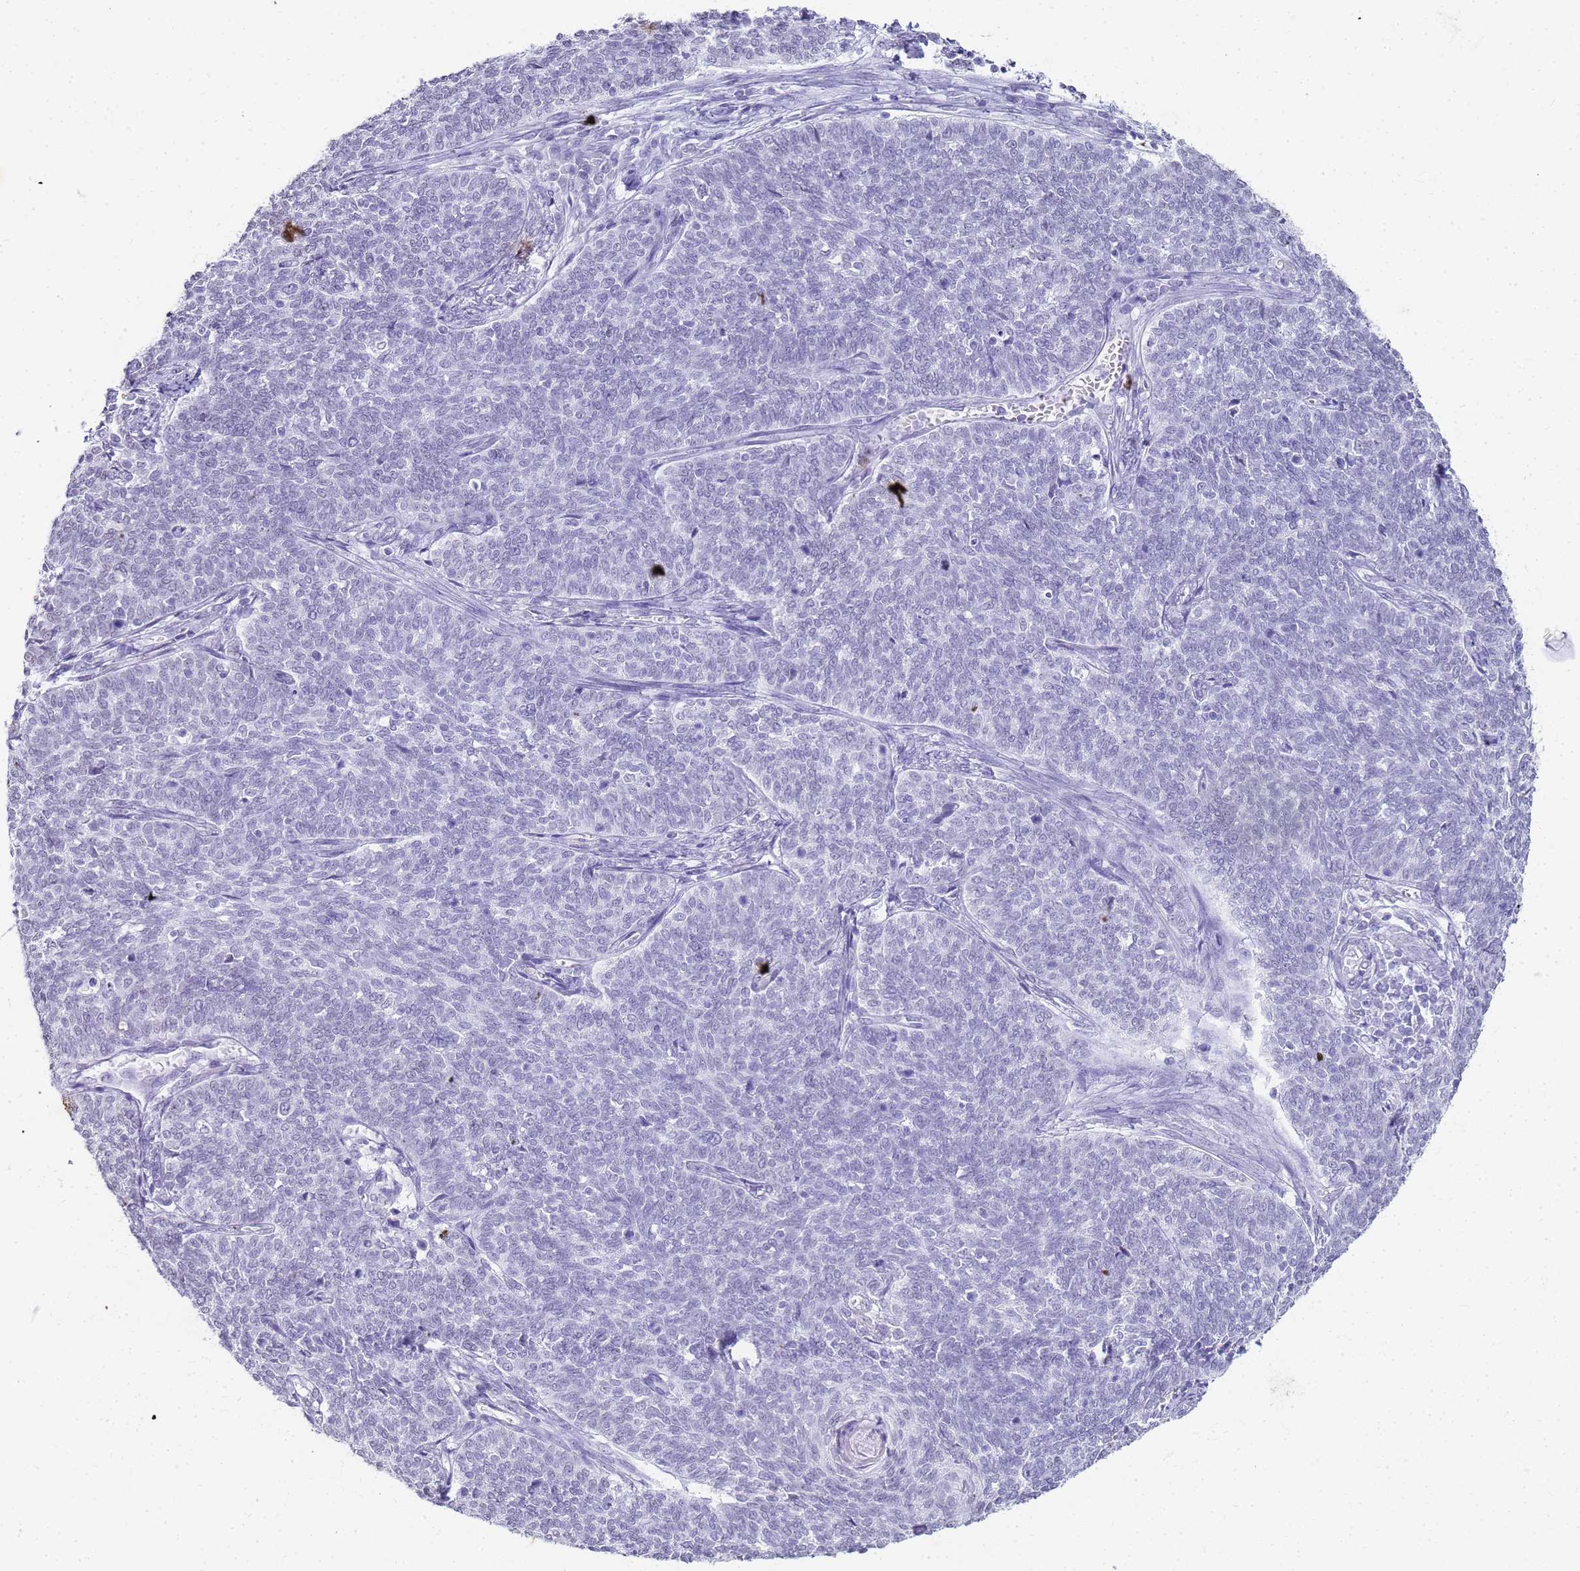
{"staining": {"intensity": "negative", "quantity": "none", "location": "none"}, "tissue": "cervical cancer", "cell_type": "Tumor cells", "image_type": "cancer", "snomed": [{"axis": "morphology", "description": "Squamous cell carcinoma, NOS"}, {"axis": "topography", "description": "Cervix"}], "caption": "Human squamous cell carcinoma (cervical) stained for a protein using immunohistochemistry displays no expression in tumor cells.", "gene": "SLC7A9", "patient": {"sex": "female", "age": 39}}